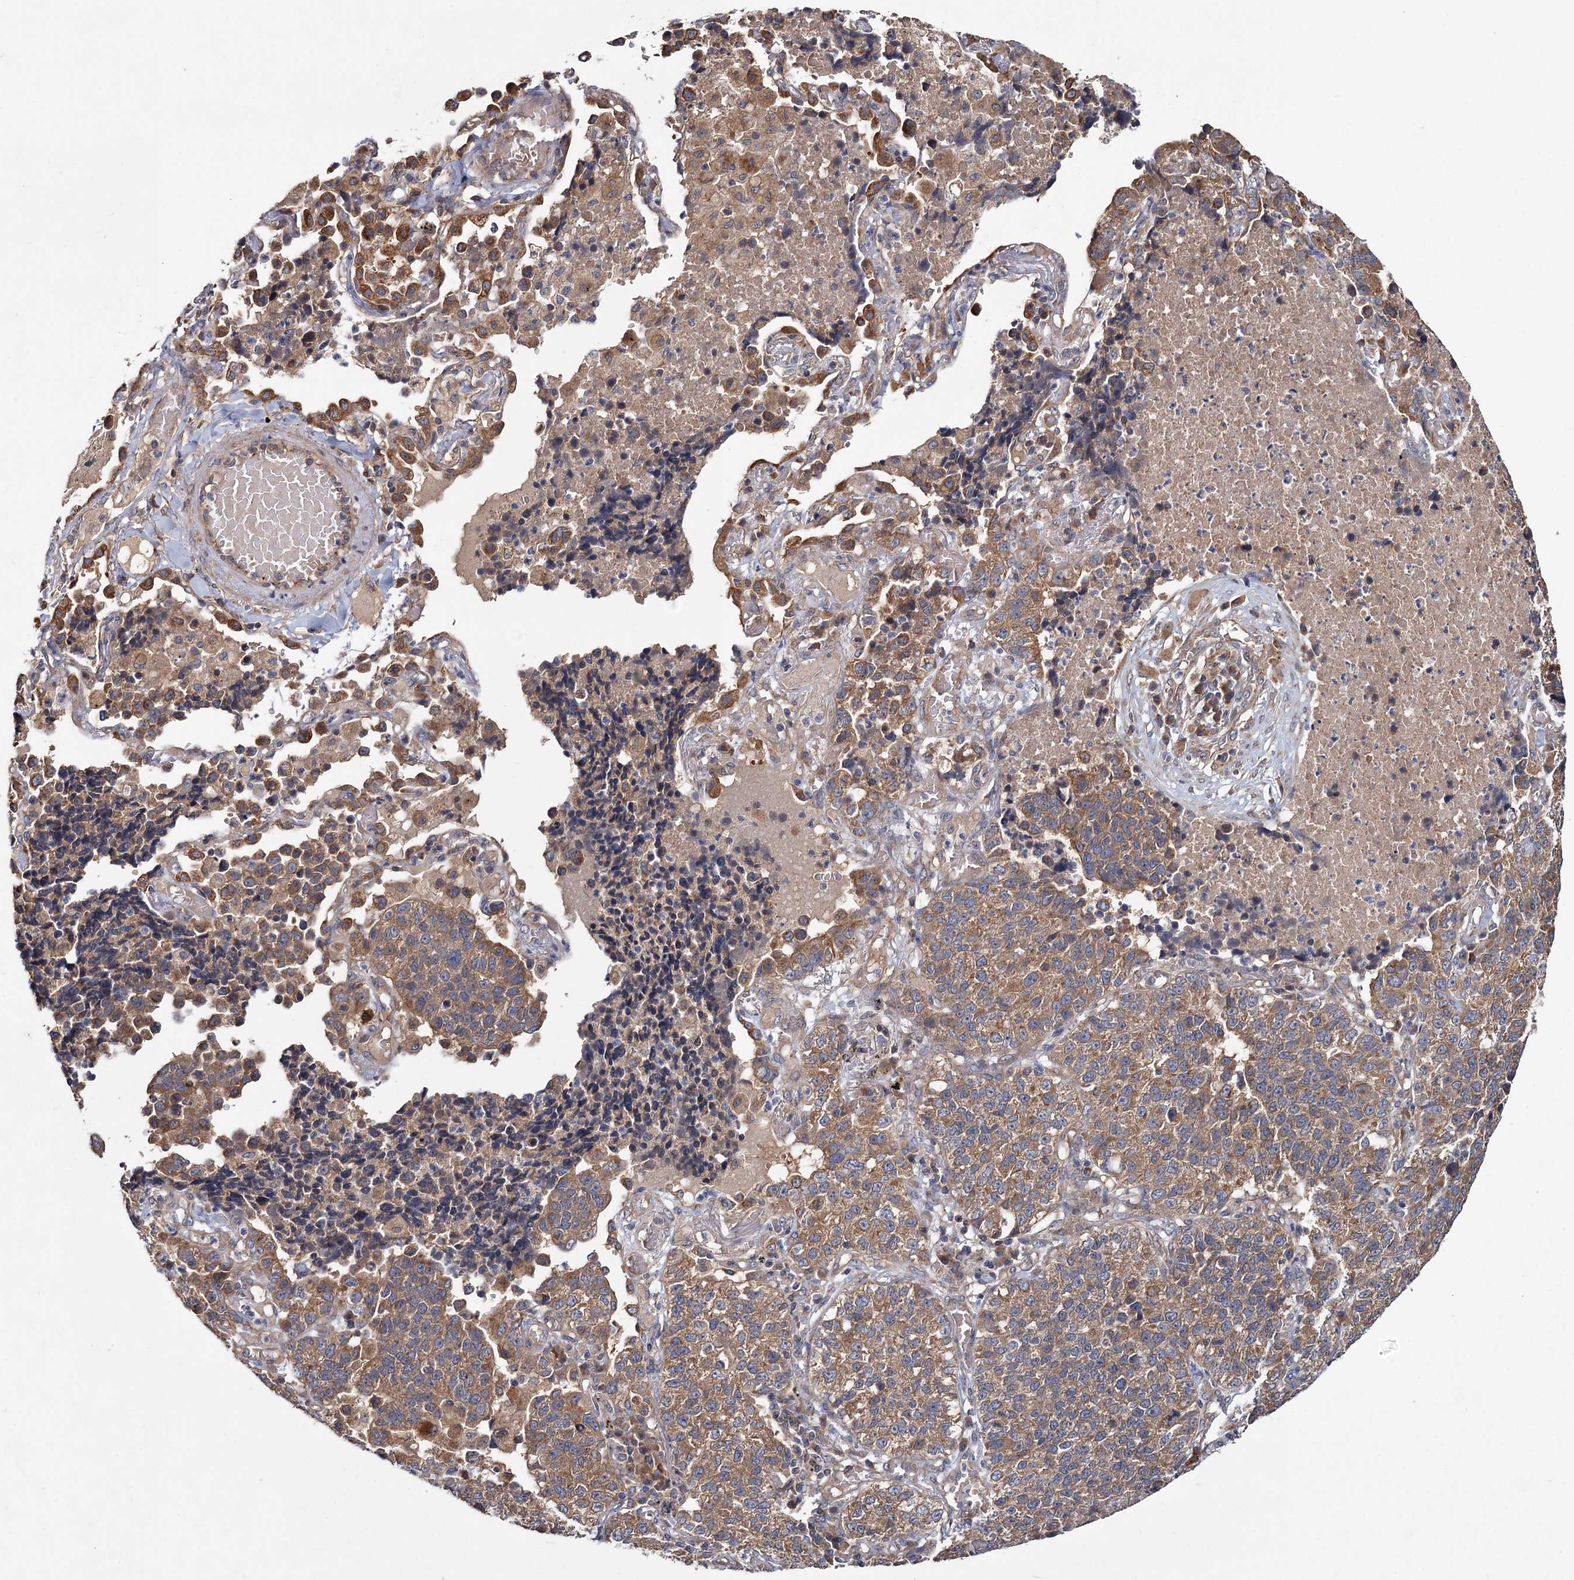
{"staining": {"intensity": "moderate", "quantity": ">75%", "location": "cytoplasmic/membranous"}, "tissue": "lung cancer", "cell_type": "Tumor cells", "image_type": "cancer", "snomed": [{"axis": "morphology", "description": "Adenocarcinoma, NOS"}, {"axis": "topography", "description": "Lung"}], "caption": "Approximately >75% of tumor cells in human lung cancer reveal moderate cytoplasmic/membranous protein staining as visualized by brown immunohistochemical staining.", "gene": "MTRR", "patient": {"sex": "male", "age": 49}}